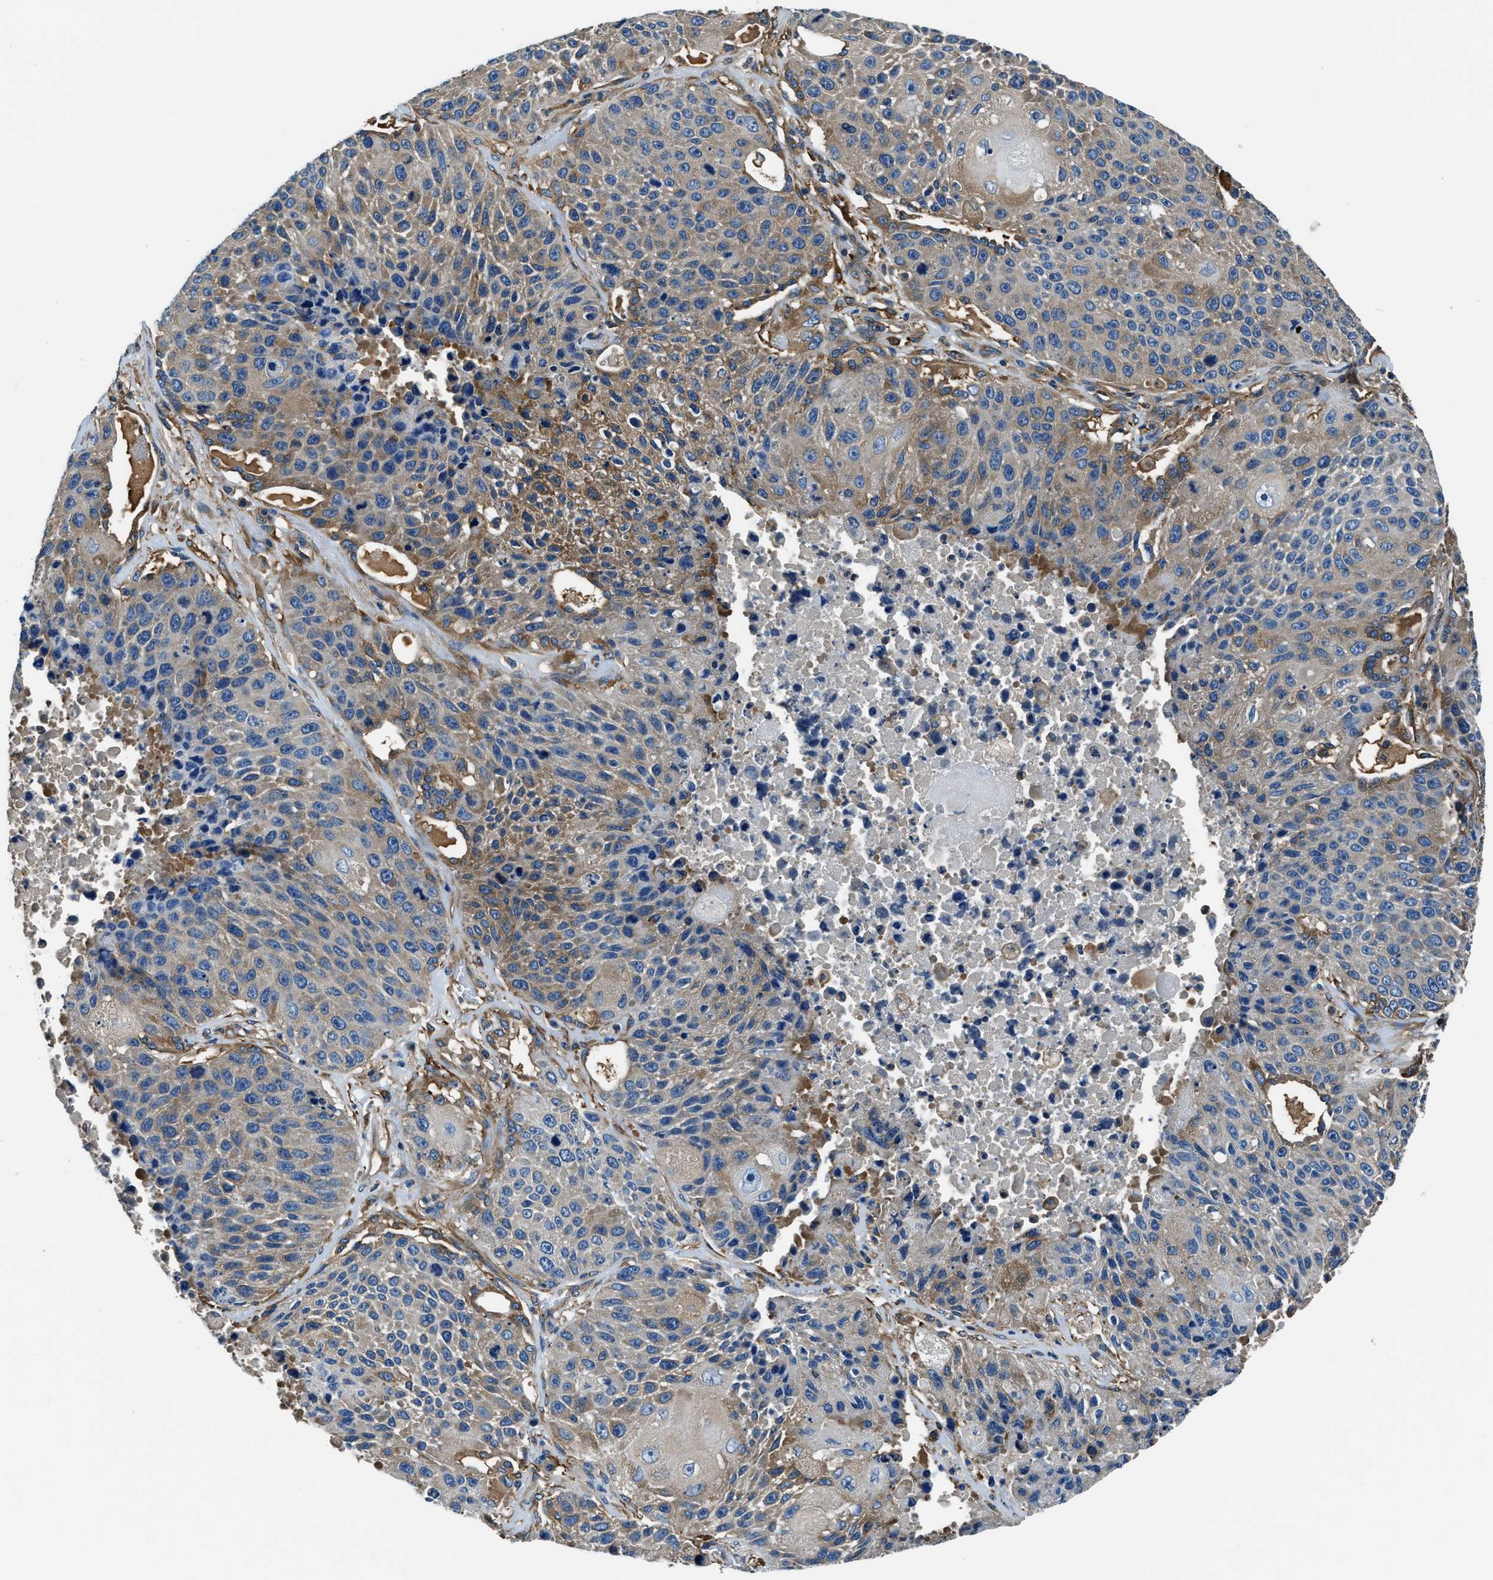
{"staining": {"intensity": "weak", "quantity": "25%-75%", "location": "cytoplasmic/membranous"}, "tissue": "lung cancer", "cell_type": "Tumor cells", "image_type": "cancer", "snomed": [{"axis": "morphology", "description": "Squamous cell carcinoma, NOS"}, {"axis": "topography", "description": "Lung"}], "caption": "Protein expression analysis of human lung cancer (squamous cell carcinoma) reveals weak cytoplasmic/membranous expression in about 25%-75% of tumor cells.", "gene": "EEA1", "patient": {"sex": "male", "age": 61}}